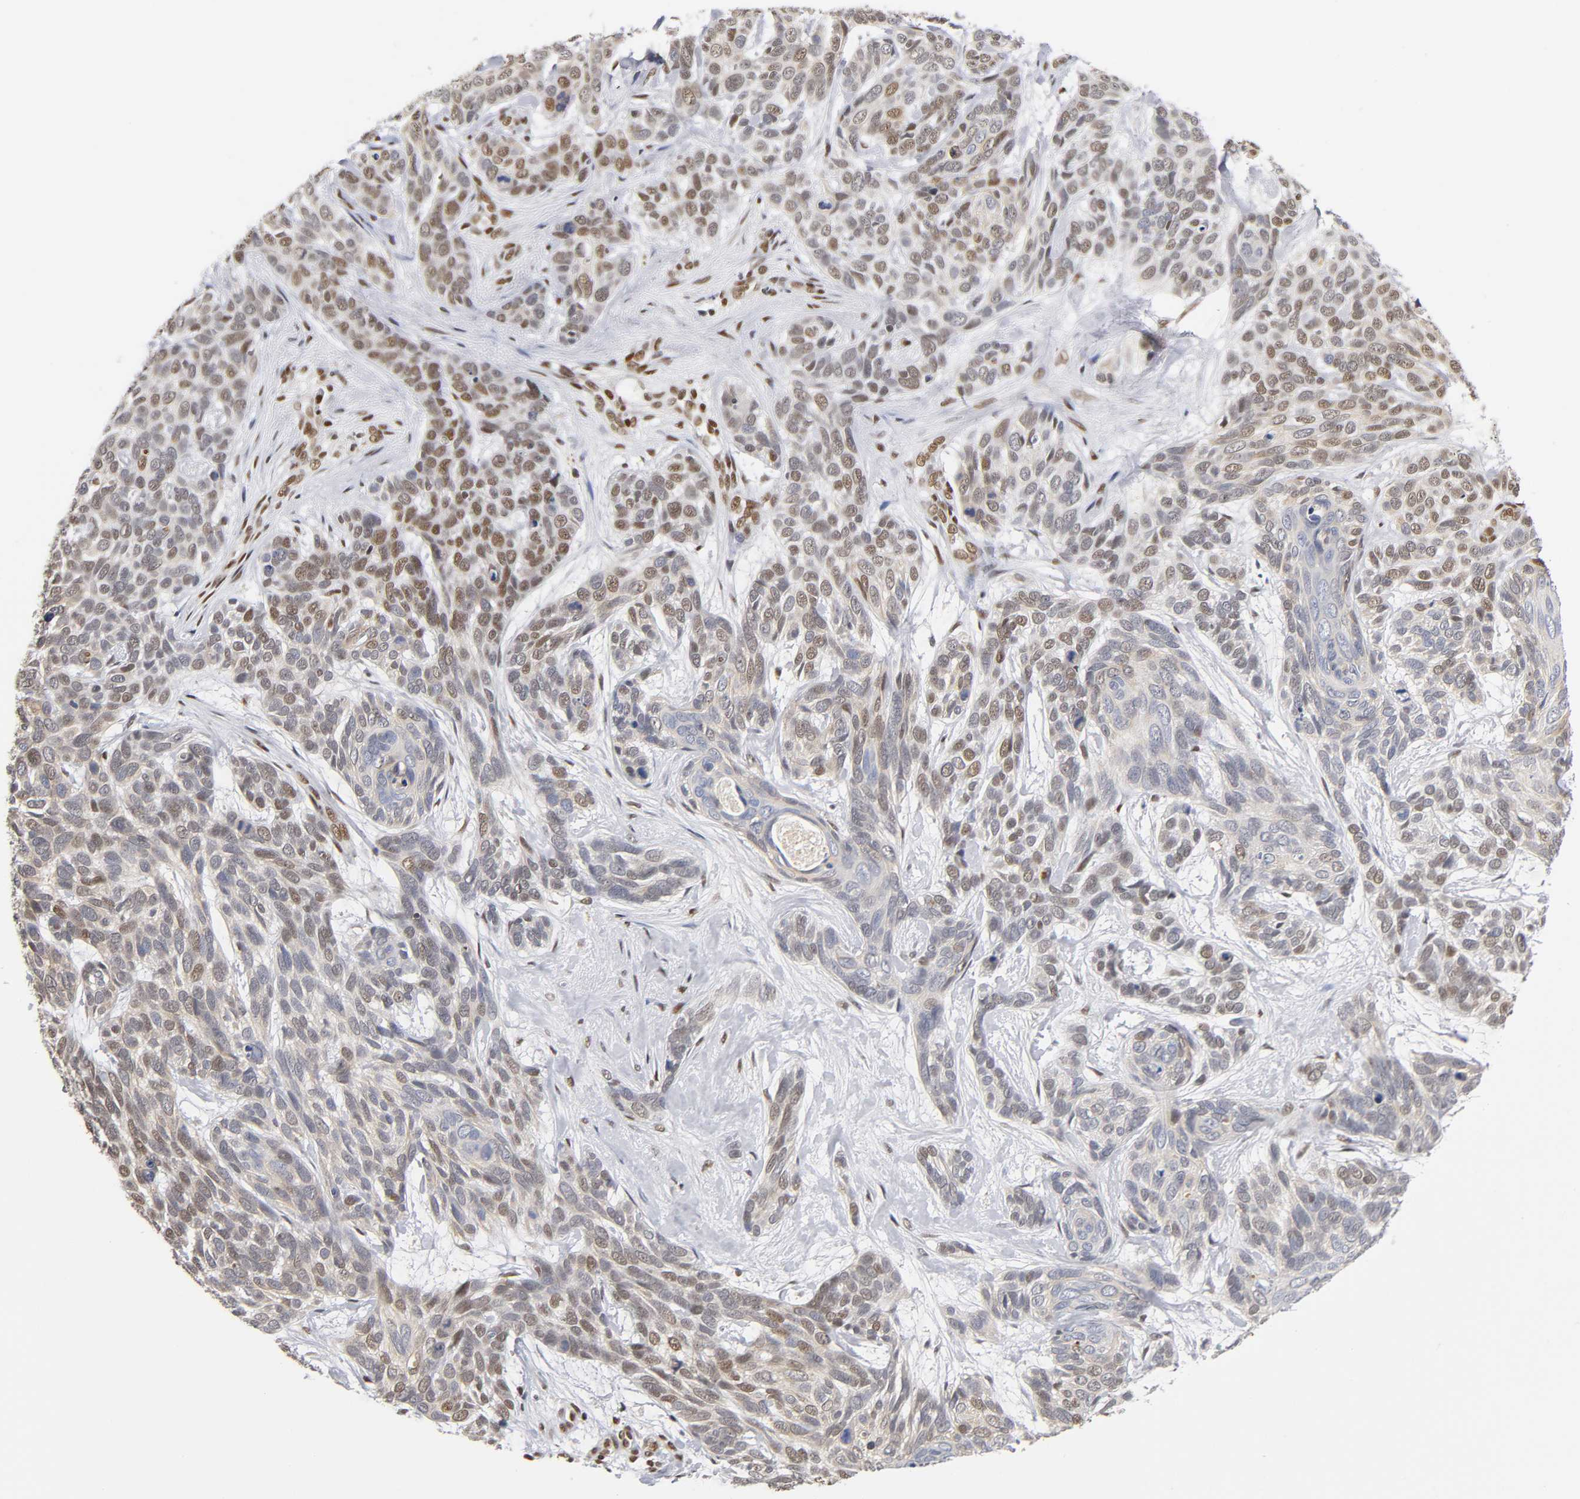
{"staining": {"intensity": "weak", "quantity": "25%-75%", "location": "nuclear"}, "tissue": "skin cancer", "cell_type": "Tumor cells", "image_type": "cancer", "snomed": [{"axis": "morphology", "description": "Basal cell carcinoma"}, {"axis": "topography", "description": "Skin"}], "caption": "This micrograph exhibits IHC staining of human skin cancer, with low weak nuclear expression in about 25%-75% of tumor cells.", "gene": "NR3C1", "patient": {"sex": "male", "age": 87}}